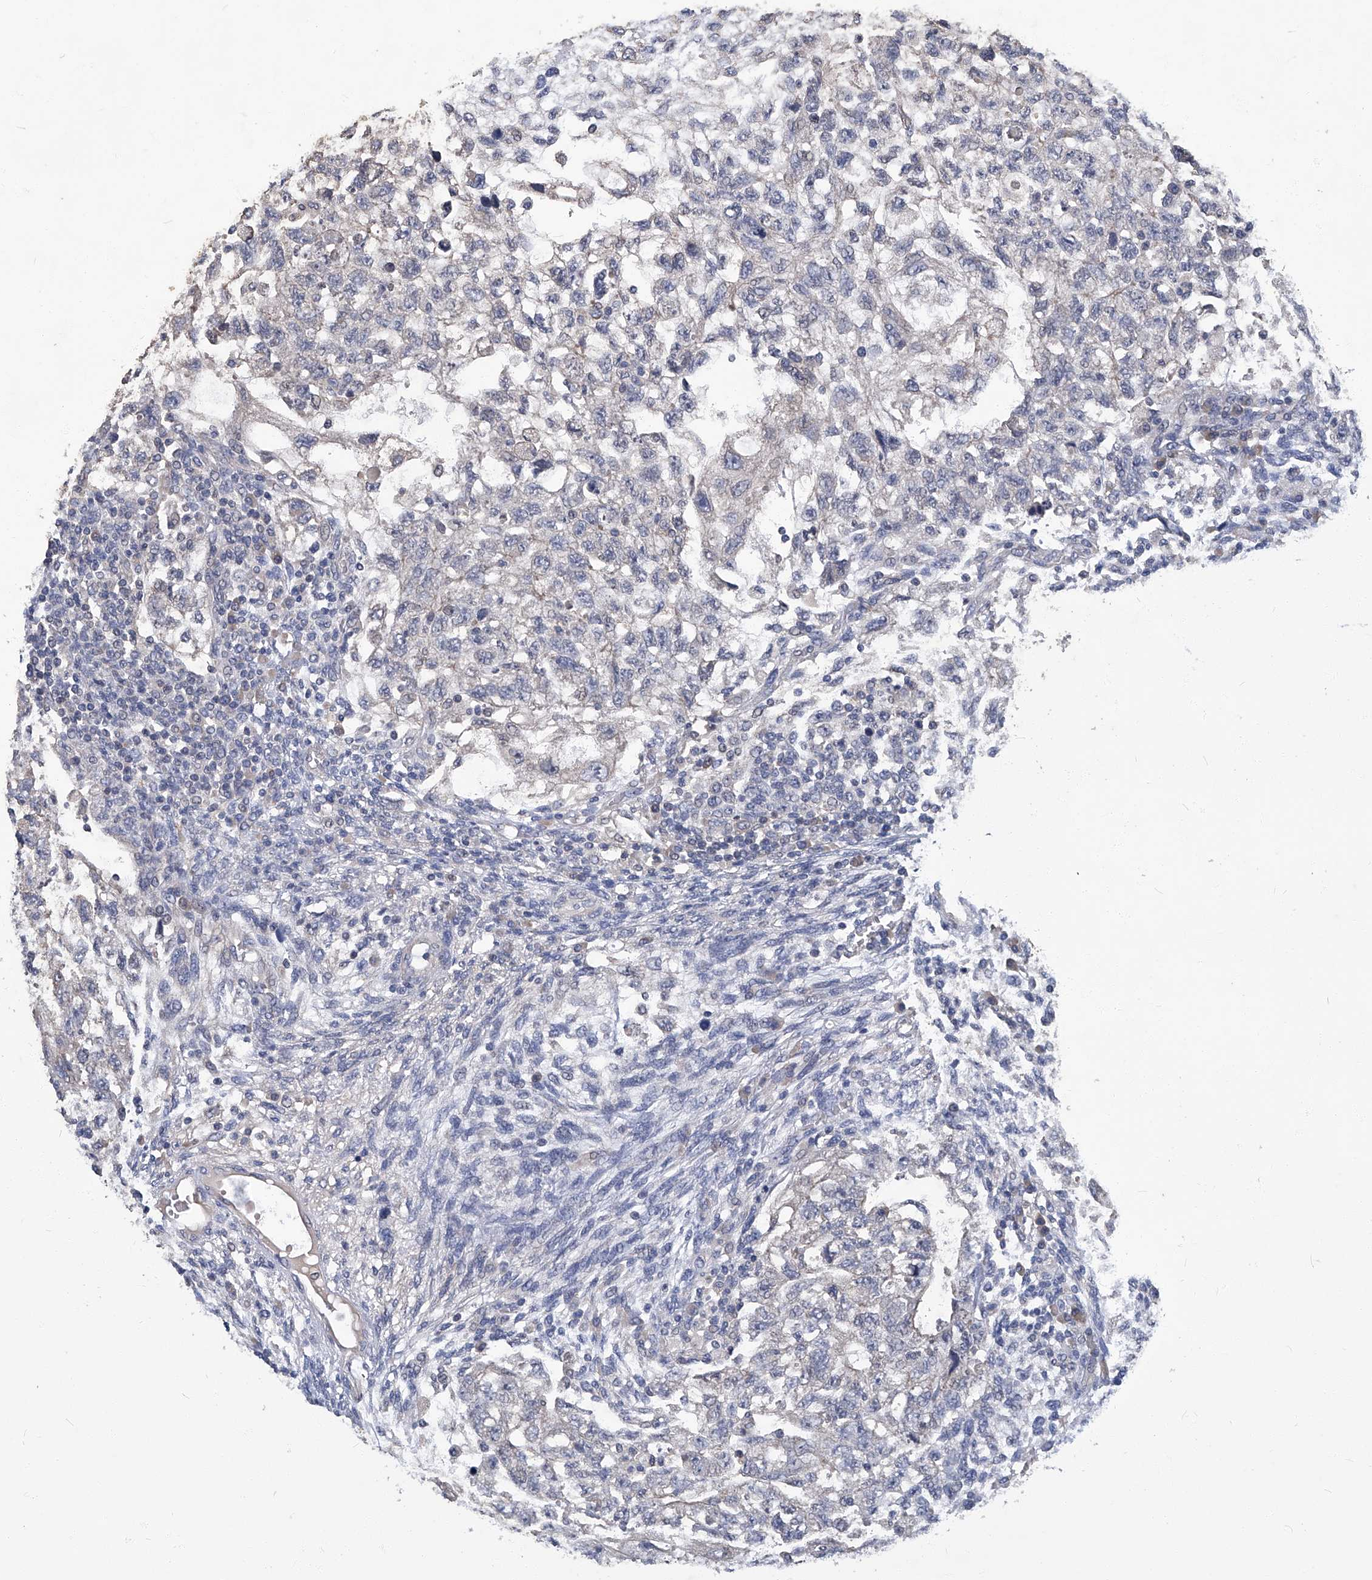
{"staining": {"intensity": "negative", "quantity": "none", "location": "none"}, "tissue": "testis cancer", "cell_type": "Tumor cells", "image_type": "cancer", "snomed": [{"axis": "morphology", "description": "Normal tissue, NOS"}, {"axis": "morphology", "description": "Carcinoma, Embryonal, NOS"}, {"axis": "topography", "description": "Testis"}], "caption": "Human testis embryonal carcinoma stained for a protein using immunohistochemistry shows no staining in tumor cells.", "gene": "TGFBR1", "patient": {"sex": "male", "age": 36}}